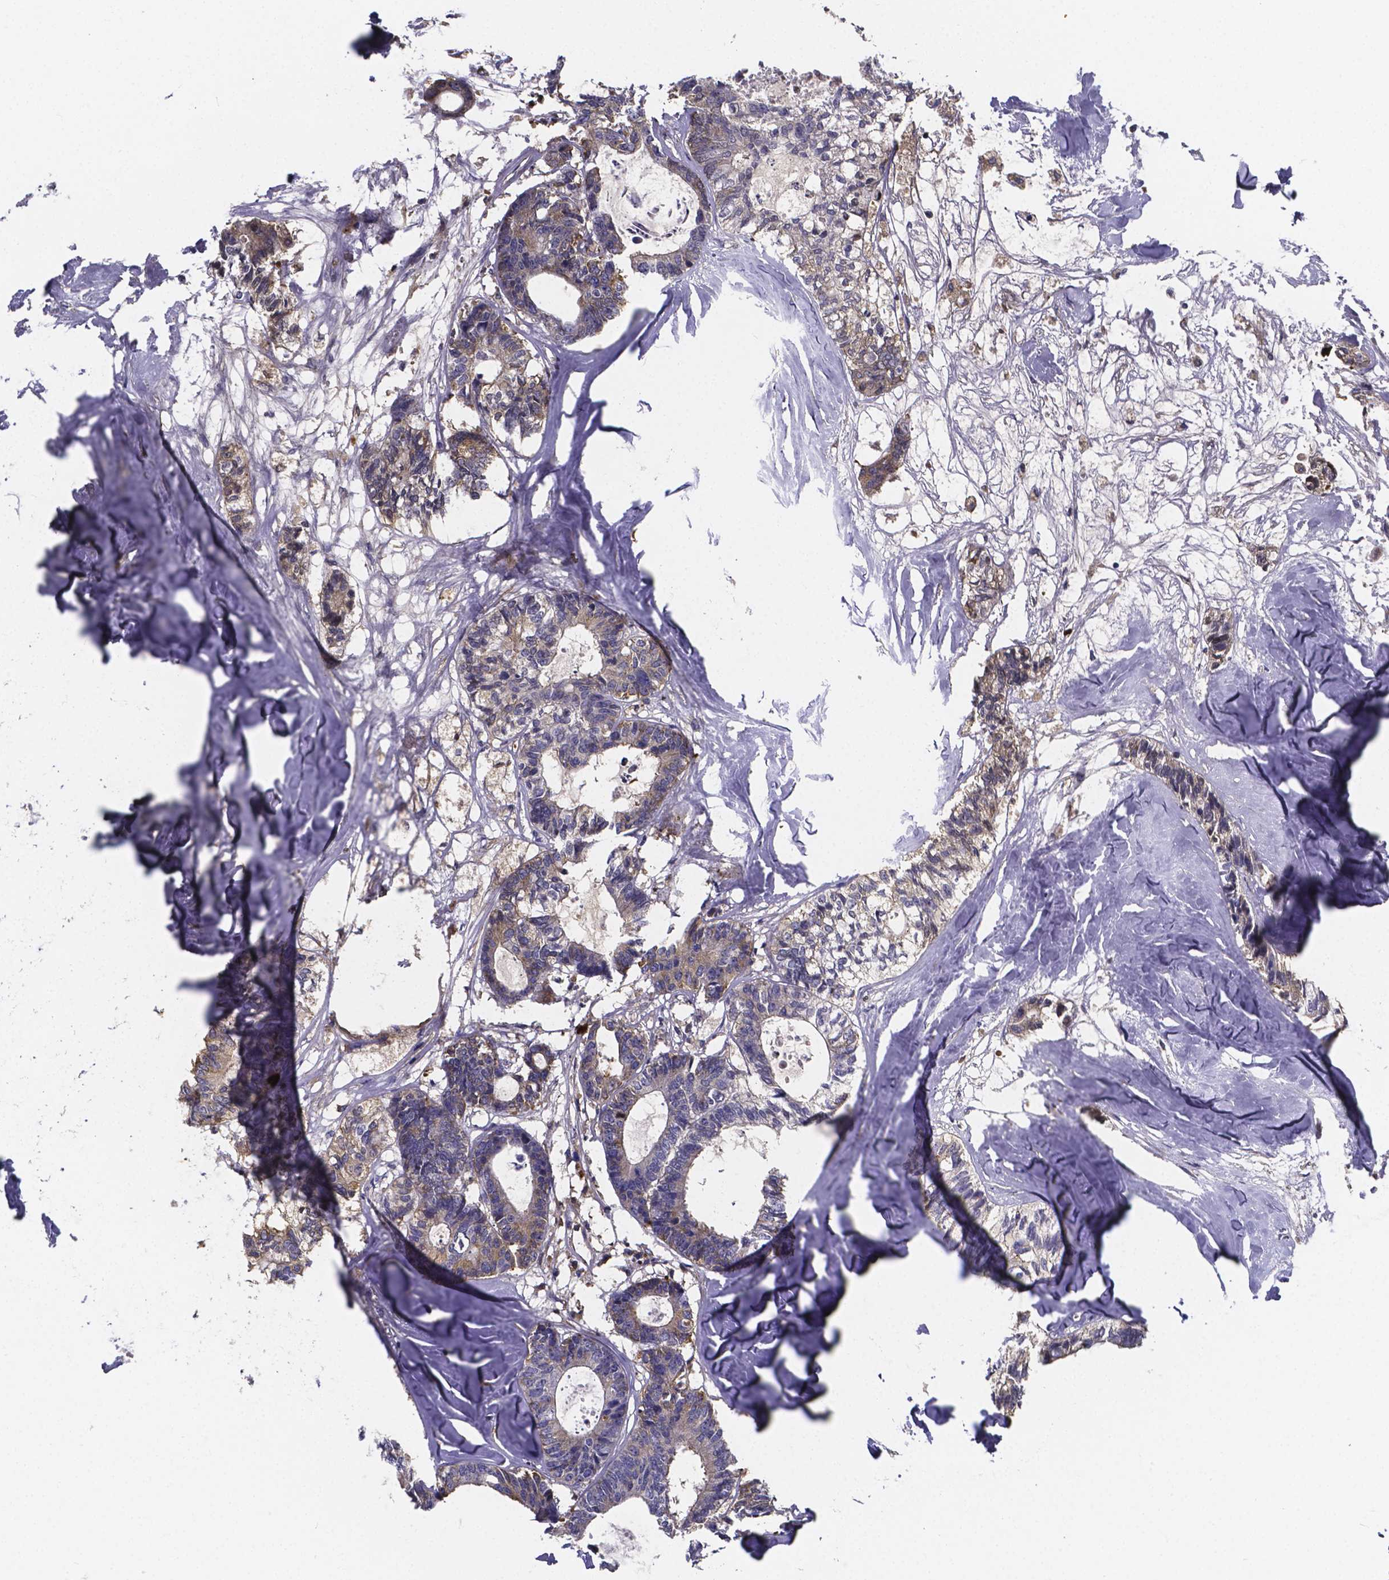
{"staining": {"intensity": "weak", "quantity": ">75%", "location": "cytoplasmic/membranous"}, "tissue": "colorectal cancer", "cell_type": "Tumor cells", "image_type": "cancer", "snomed": [{"axis": "morphology", "description": "Adenocarcinoma, NOS"}, {"axis": "topography", "description": "Colon"}, {"axis": "topography", "description": "Rectum"}], "caption": "An image showing weak cytoplasmic/membranous positivity in about >75% of tumor cells in adenocarcinoma (colorectal), as visualized by brown immunohistochemical staining.", "gene": "SFRP4", "patient": {"sex": "male", "age": 57}}